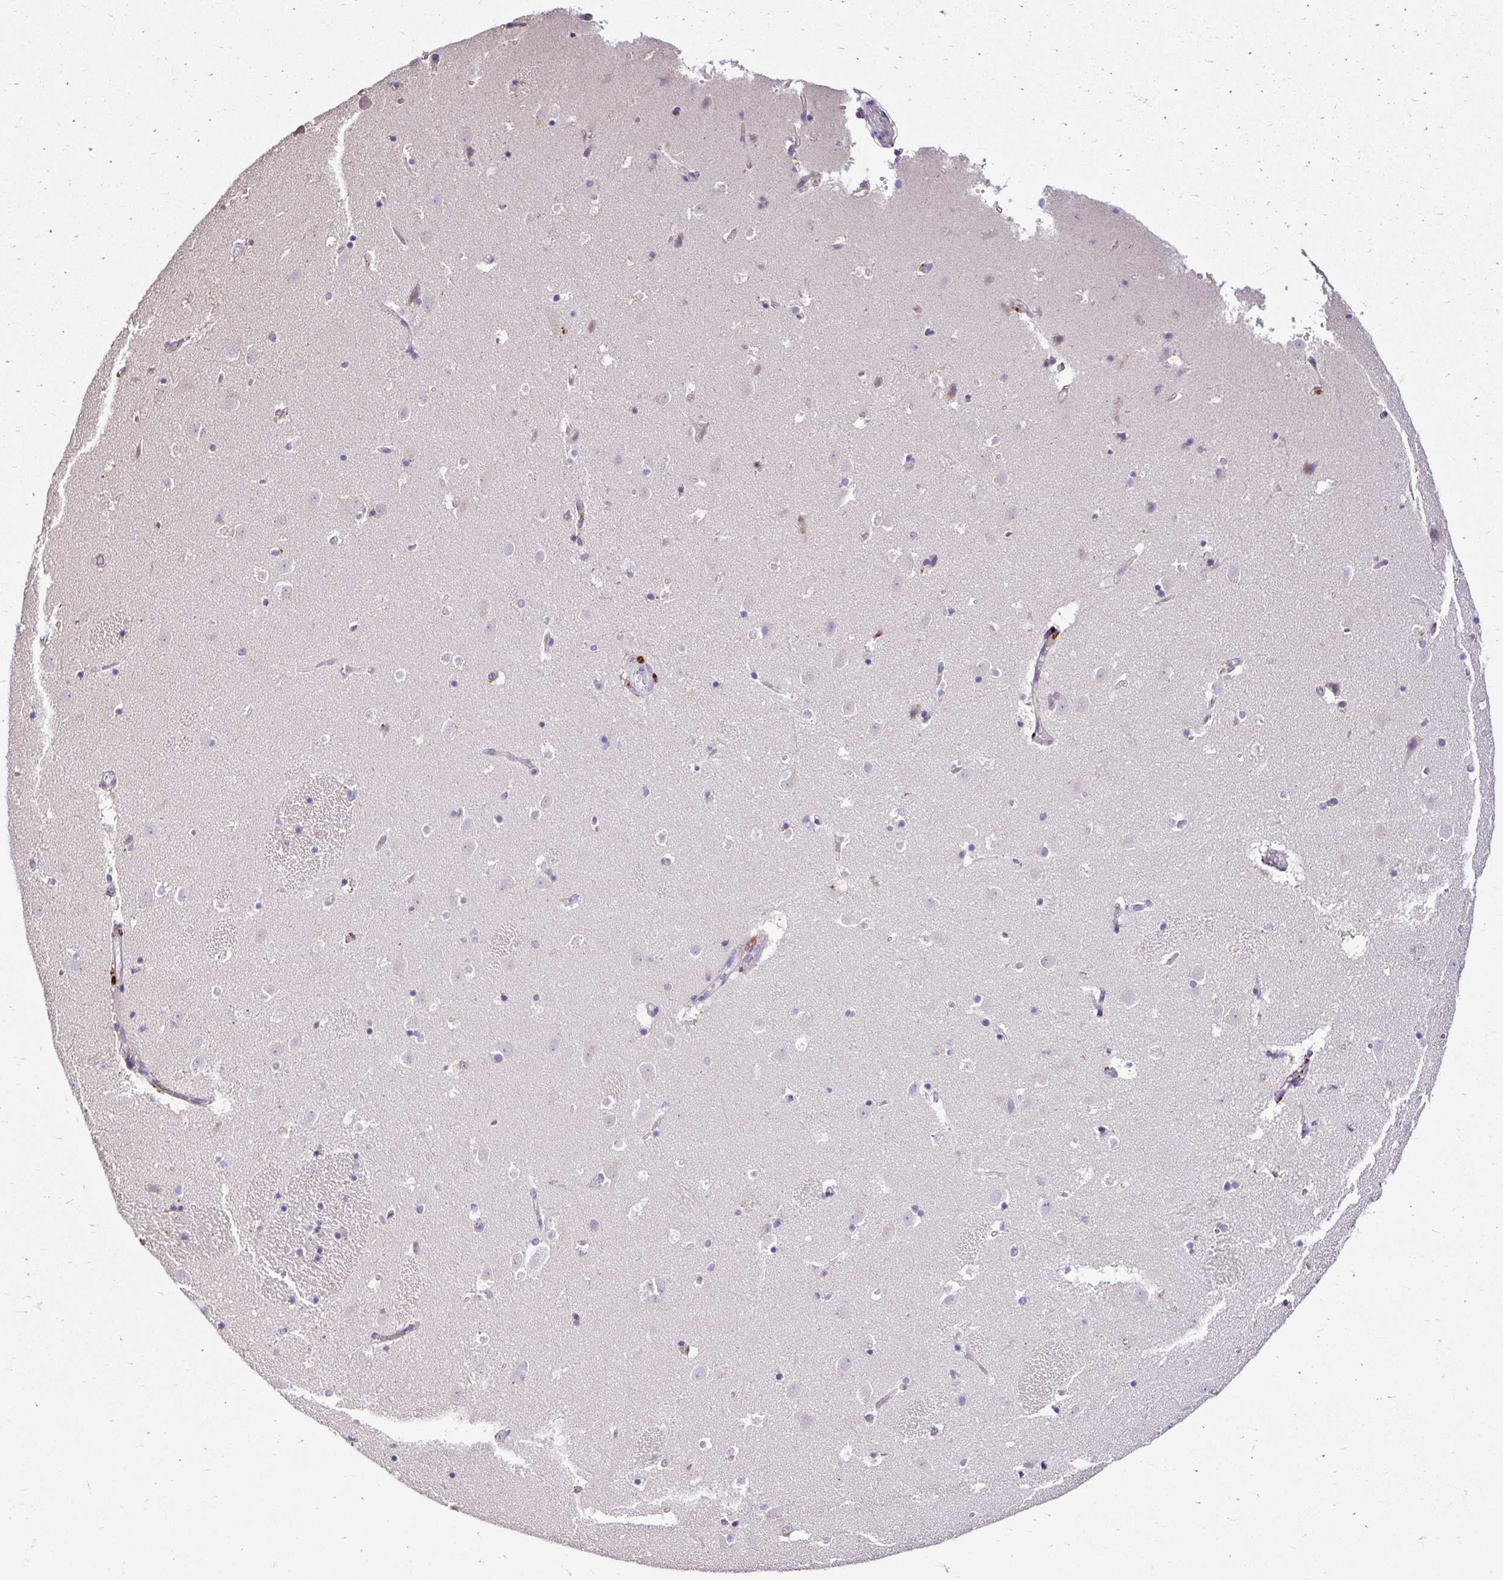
{"staining": {"intensity": "negative", "quantity": "none", "location": "none"}, "tissue": "caudate", "cell_type": "Glial cells", "image_type": "normal", "snomed": [{"axis": "morphology", "description": "Normal tissue, NOS"}, {"axis": "topography", "description": "Lateral ventricle wall"}], "caption": "Protein analysis of unremarkable caudate reveals no significant expression in glial cells.", "gene": "FUCA1", "patient": {"sex": "male", "age": 37}}